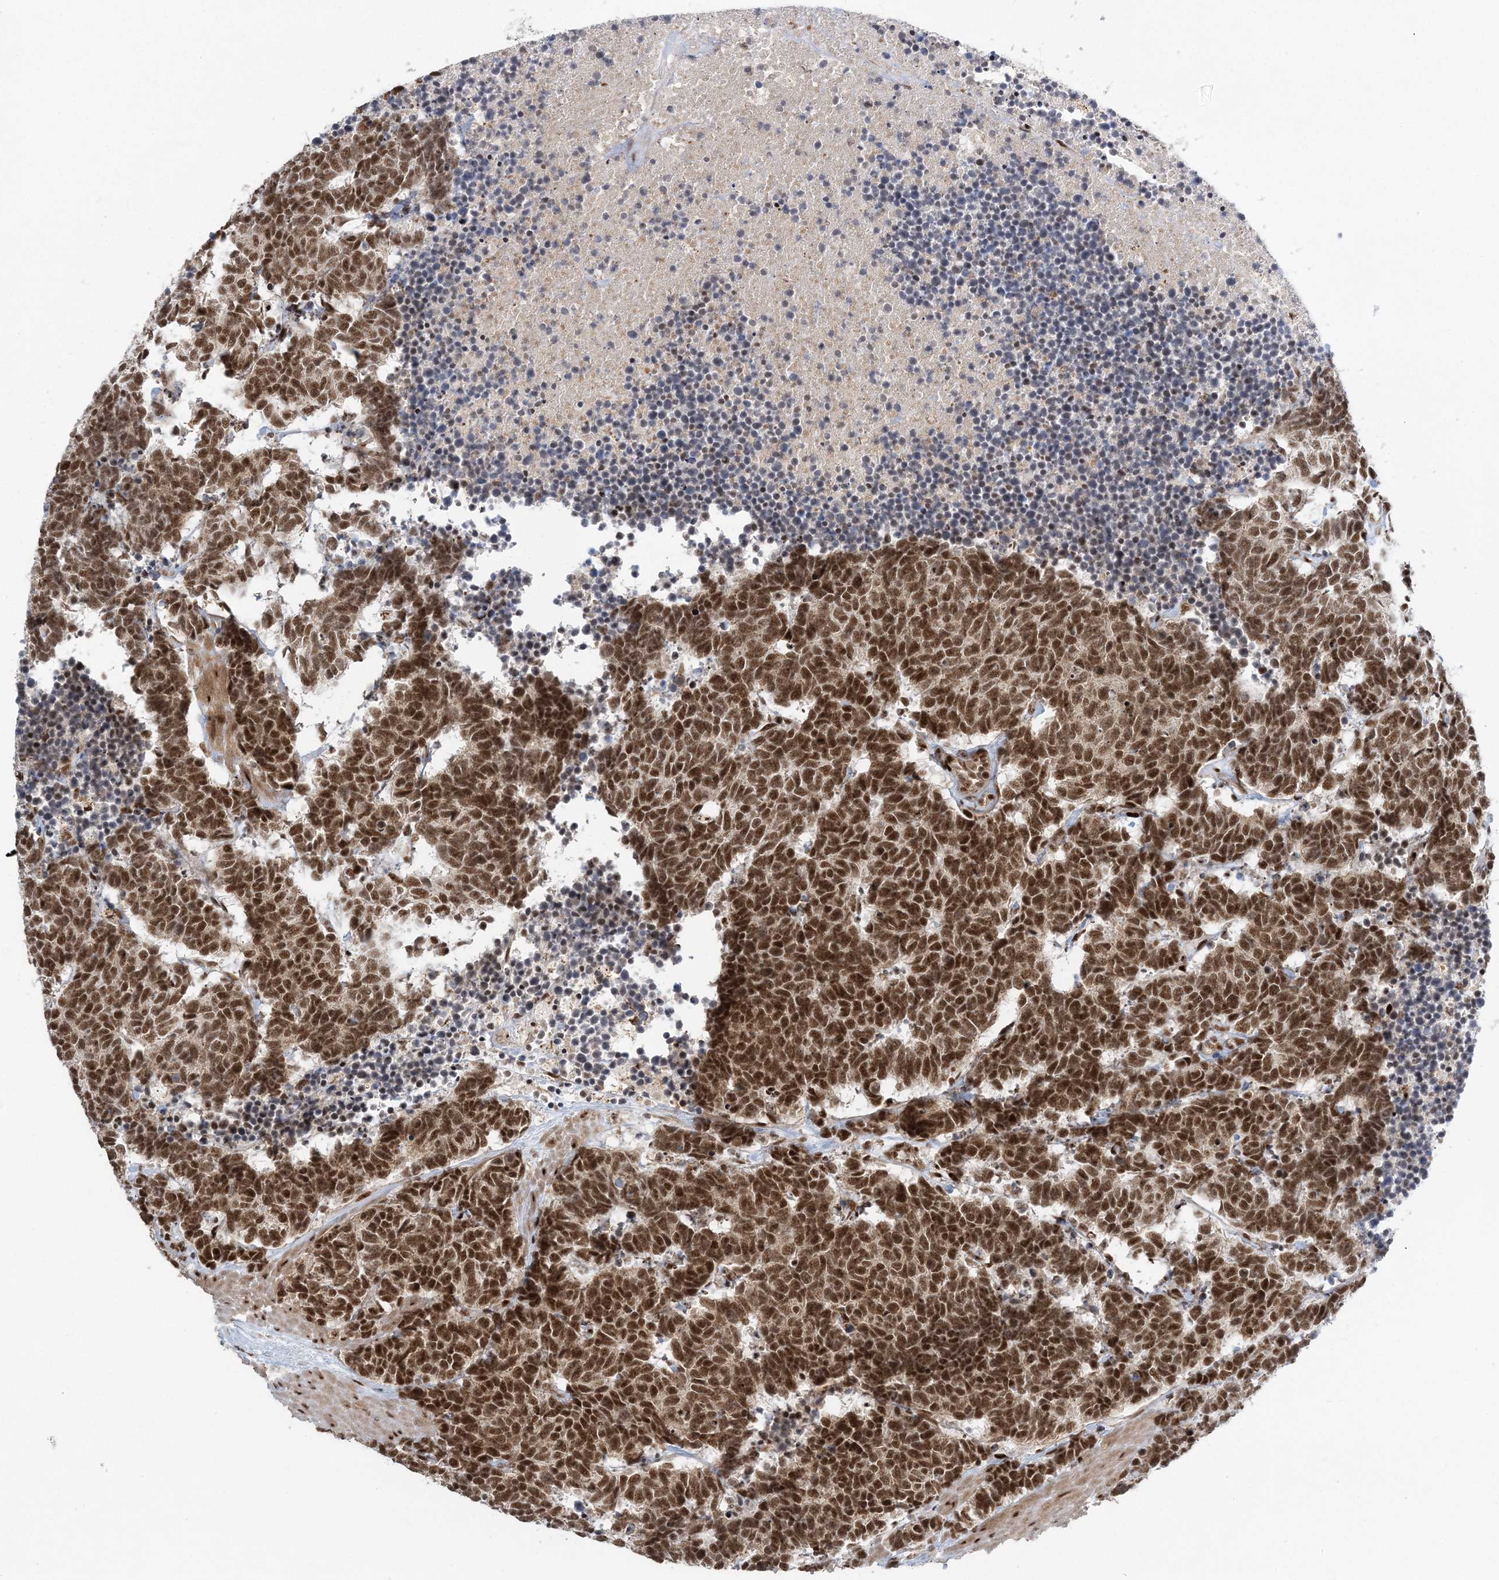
{"staining": {"intensity": "strong", "quantity": ">75%", "location": "nuclear"}, "tissue": "carcinoid", "cell_type": "Tumor cells", "image_type": "cancer", "snomed": [{"axis": "morphology", "description": "Carcinoma, NOS"}, {"axis": "morphology", "description": "Carcinoid, malignant, NOS"}, {"axis": "topography", "description": "Urinary bladder"}], "caption": "This histopathology image reveals immunohistochemistry (IHC) staining of human carcinoid, with high strong nuclear staining in about >75% of tumor cells.", "gene": "CWC22", "patient": {"sex": "male", "age": 57}}